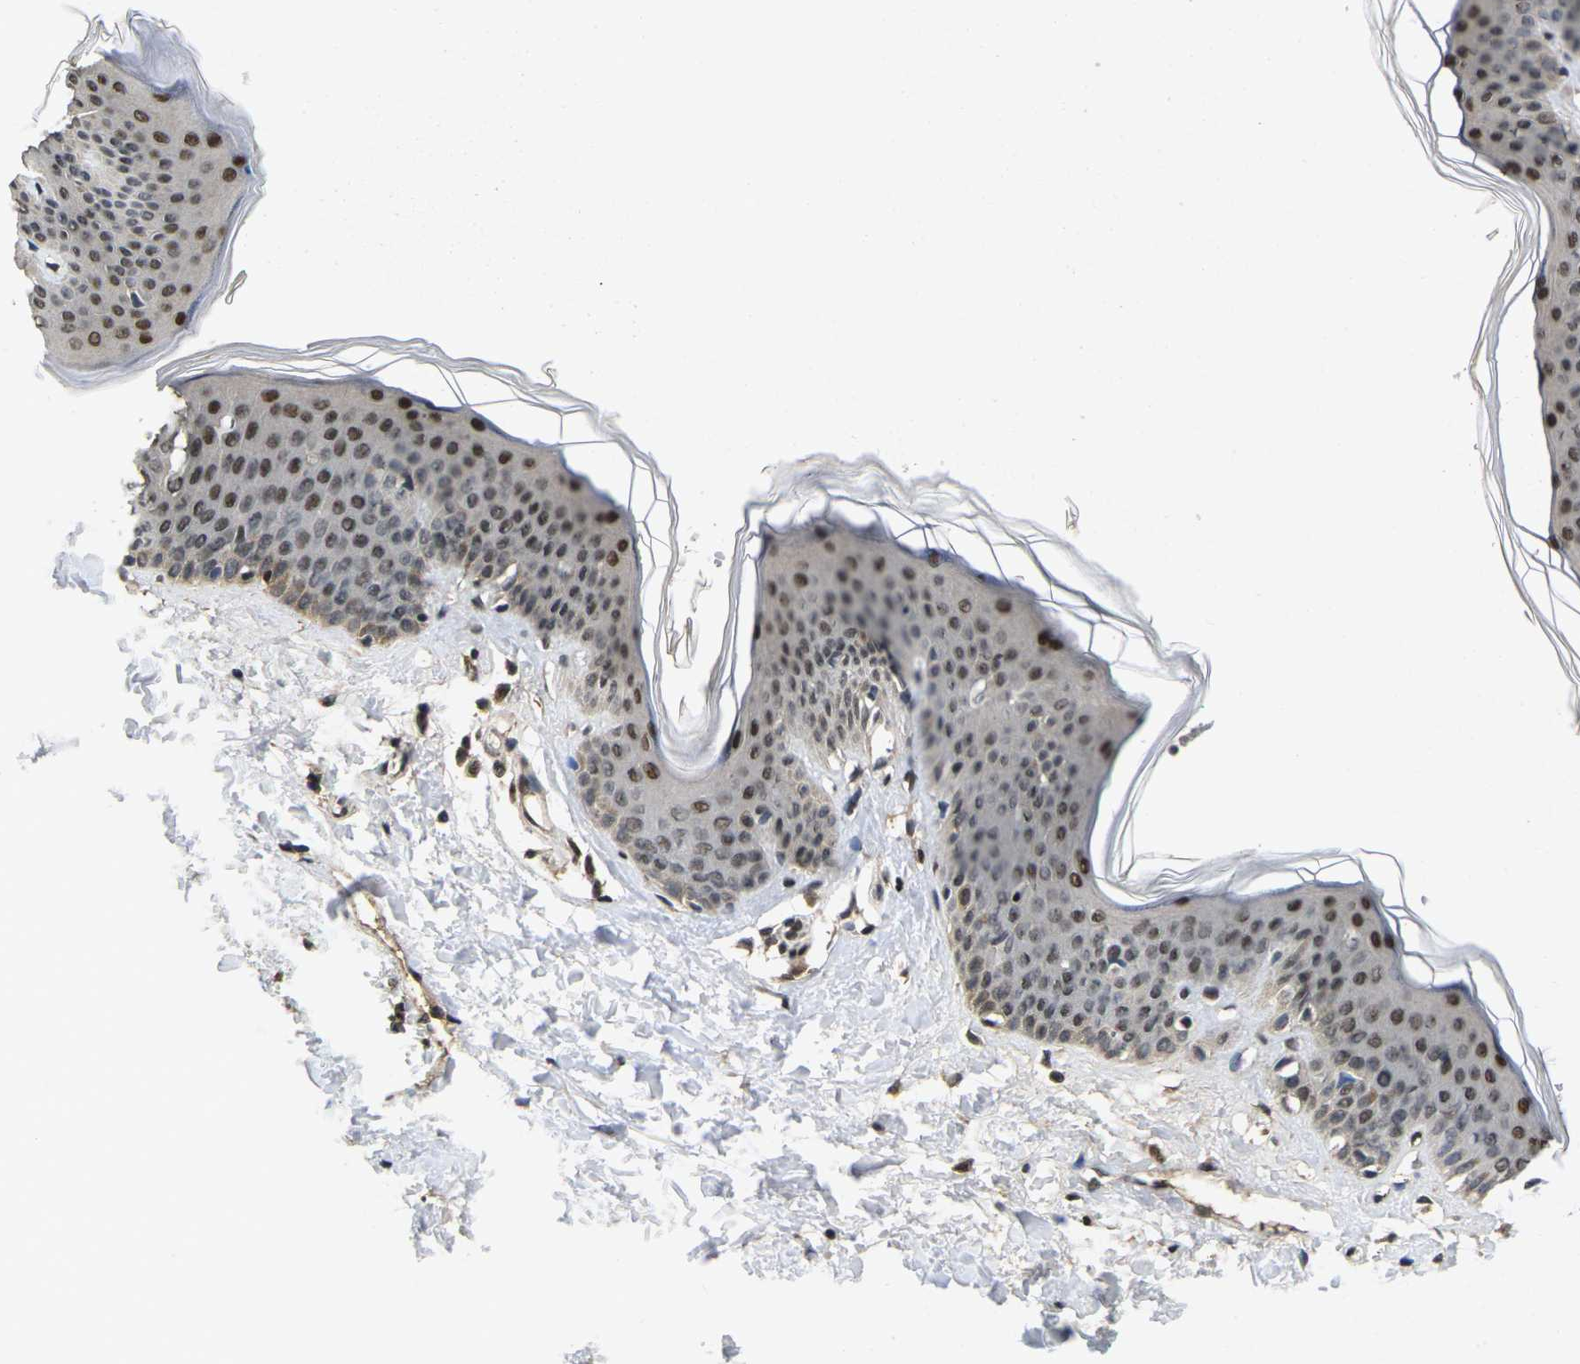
{"staining": {"intensity": "moderate", "quantity": "25%-75%", "location": "nuclear"}, "tissue": "skin", "cell_type": "Fibroblasts", "image_type": "normal", "snomed": [{"axis": "morphology", "description": "Normal tissue, NOS"}, {"axis": "topography", "description": "Skin"}], "caption": "Human skin stained for a protein (brown) exhibits moderate nuclear positive positivity in approximately 25%-75% of fibroblasts.", "gene": "GTF2E1", "patient": {"sex": "female", "age": 17}}